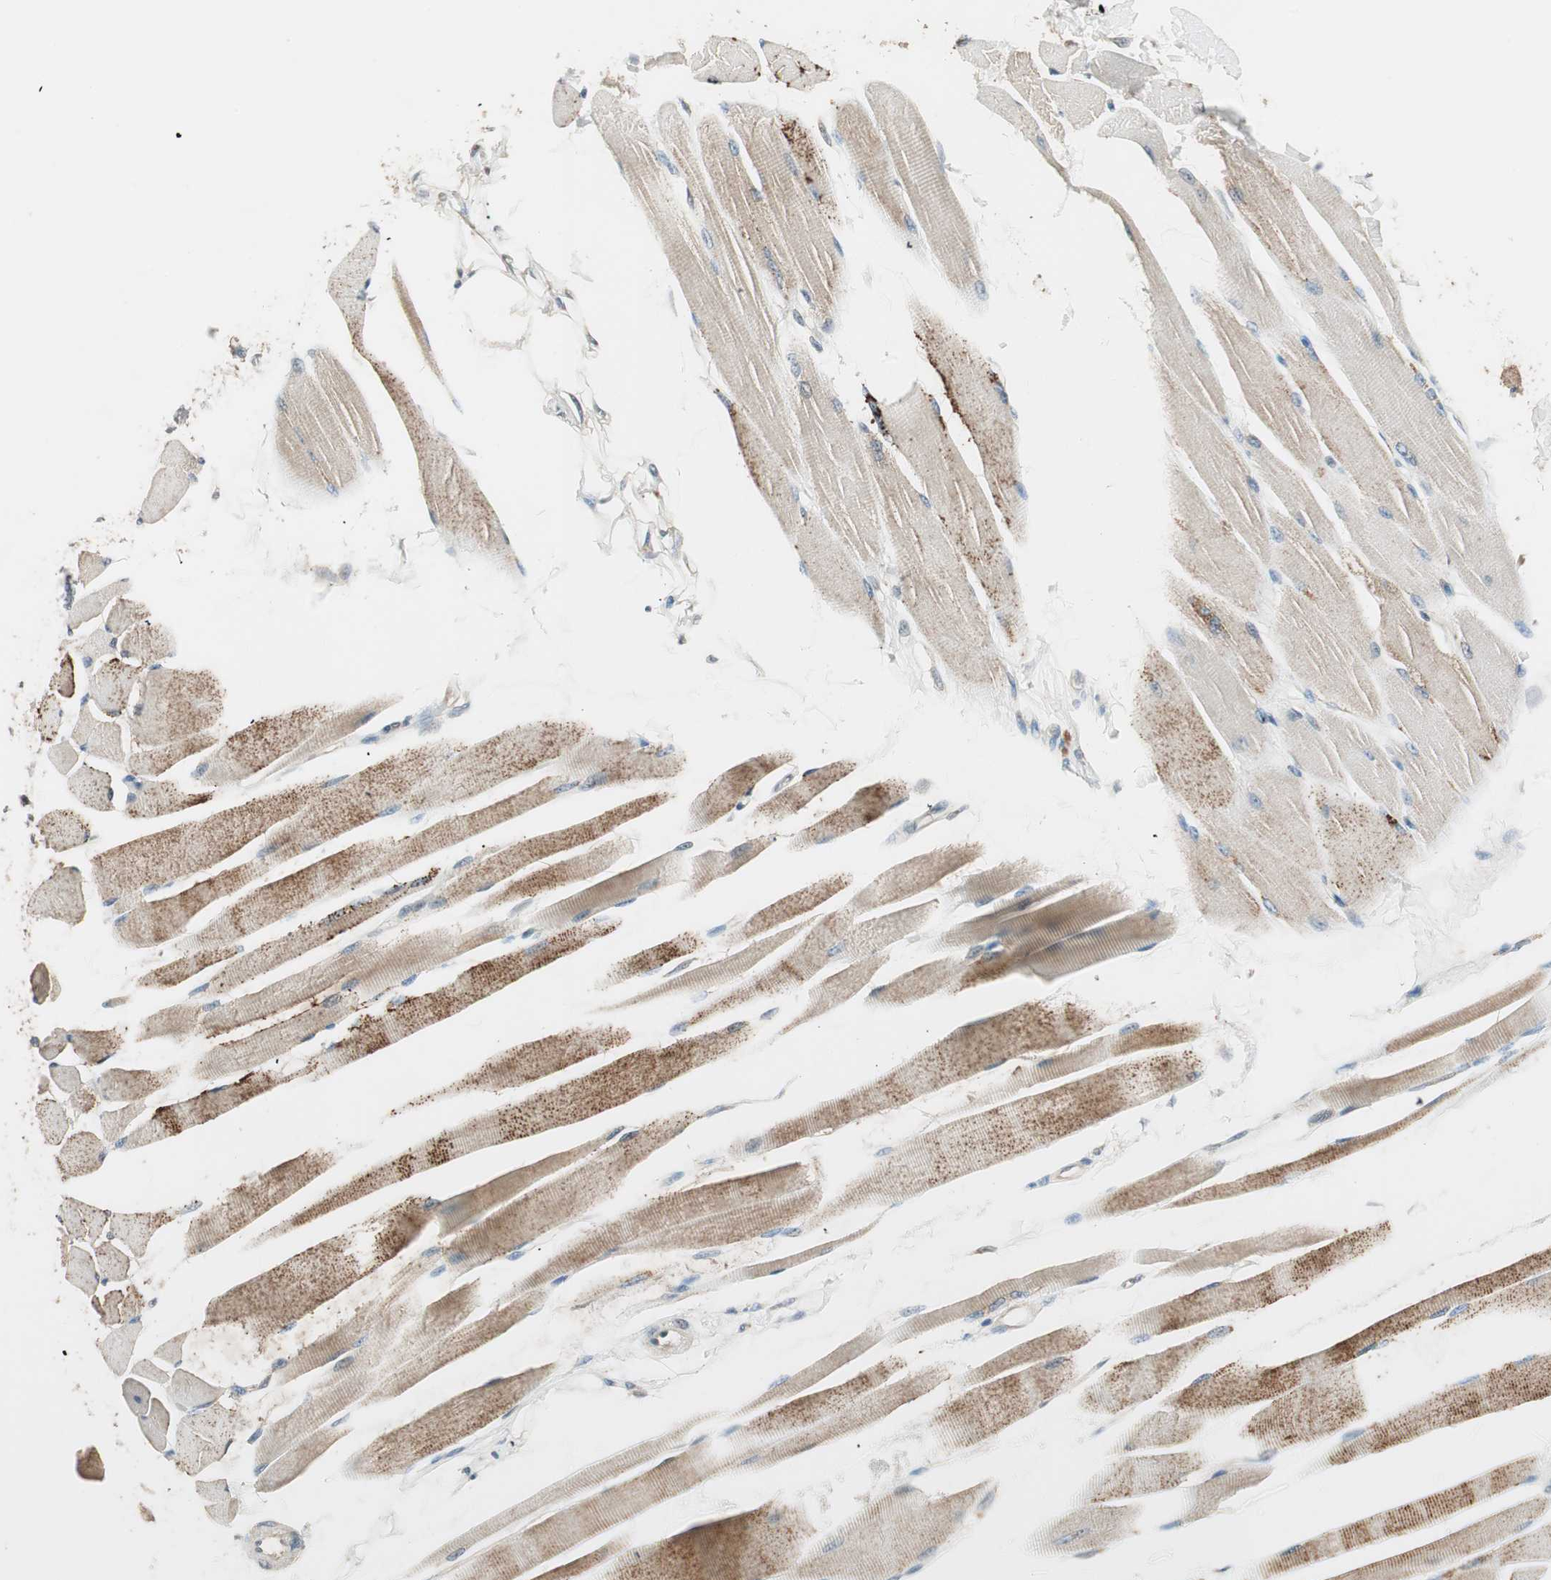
{"staining": {"intensity": "moderate", "quantity": ">75%", "location": "cytoplasmic/membranous"}, "tissue": "skeletal muscle", "cell_type": "Myocytes", "image_type": "normal", "snomed": [{"axis": "morphology", "description": "Normal tissue, NOS"}, {"axis": "topography", "description": "Skeletal muscle"}, {"axis": "topography", "description": "Peripheral nerve tissue"}], "caption": "An immunohistochemistry image of normal tissue is shown. Protein staining in brown shows moderate cytoplasmic/membranous positivity in skeletal muscle within myocytes. The protein is shown in brown color, while the nuclei are stained blue.", "gene": "TRIM21", "patient": {"sex": "female", "age": 84}}